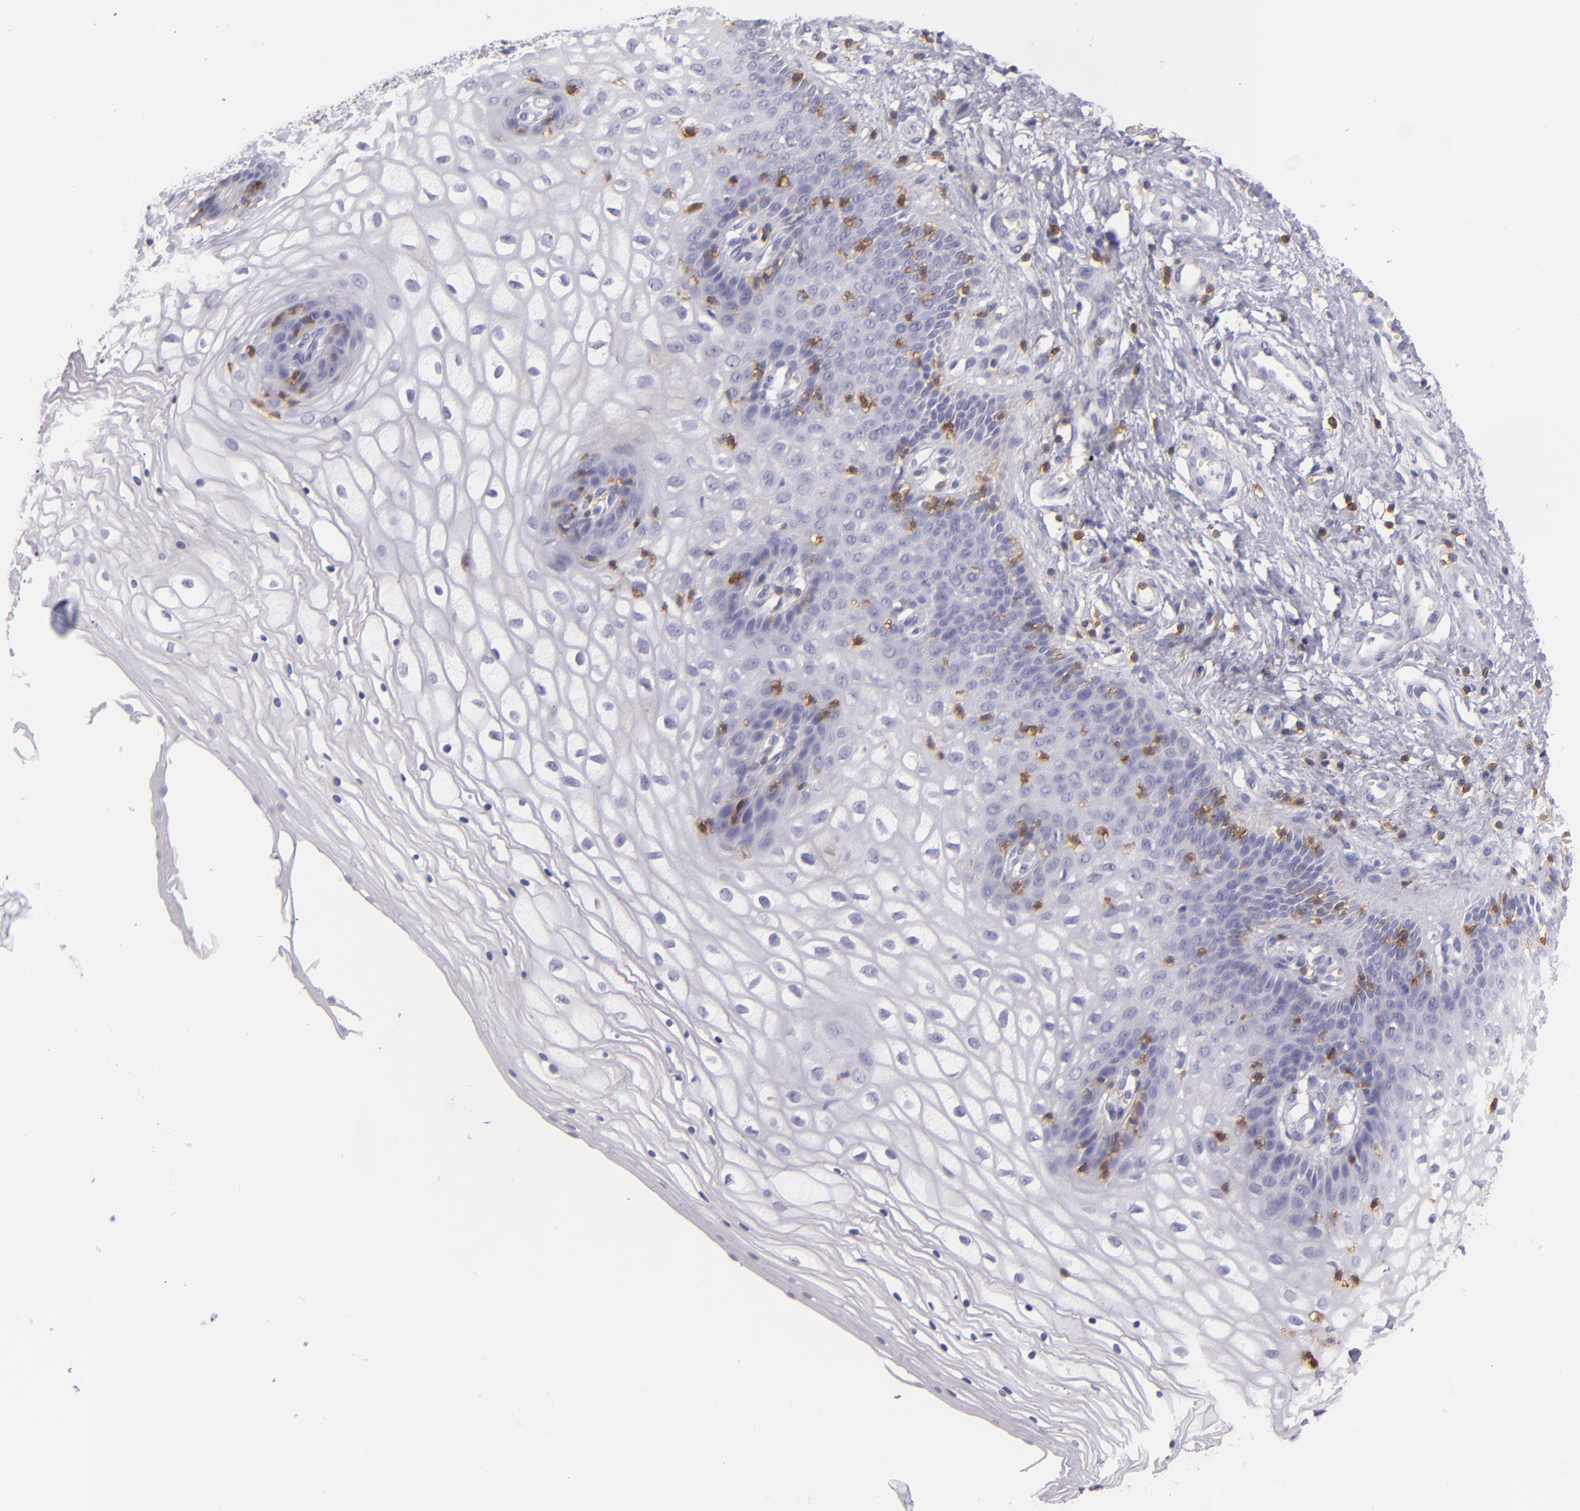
{"staining": {"intensity": "negative", "quantity": "none", "location": "none"}, "tissue": "vagina", "cell_type": "Squamous epithelial cells", "image_type": "normal", "snomed": [{"axis": "morphology", "description": "Normal tissue, NOS"}, {"axis": "topography", "description": "Vagina"}], "caption": "There is no significant staining in squamous epithelial cells of vagina.", "gene": "LAT", "patient": {"sex": "female", "age": 34}}